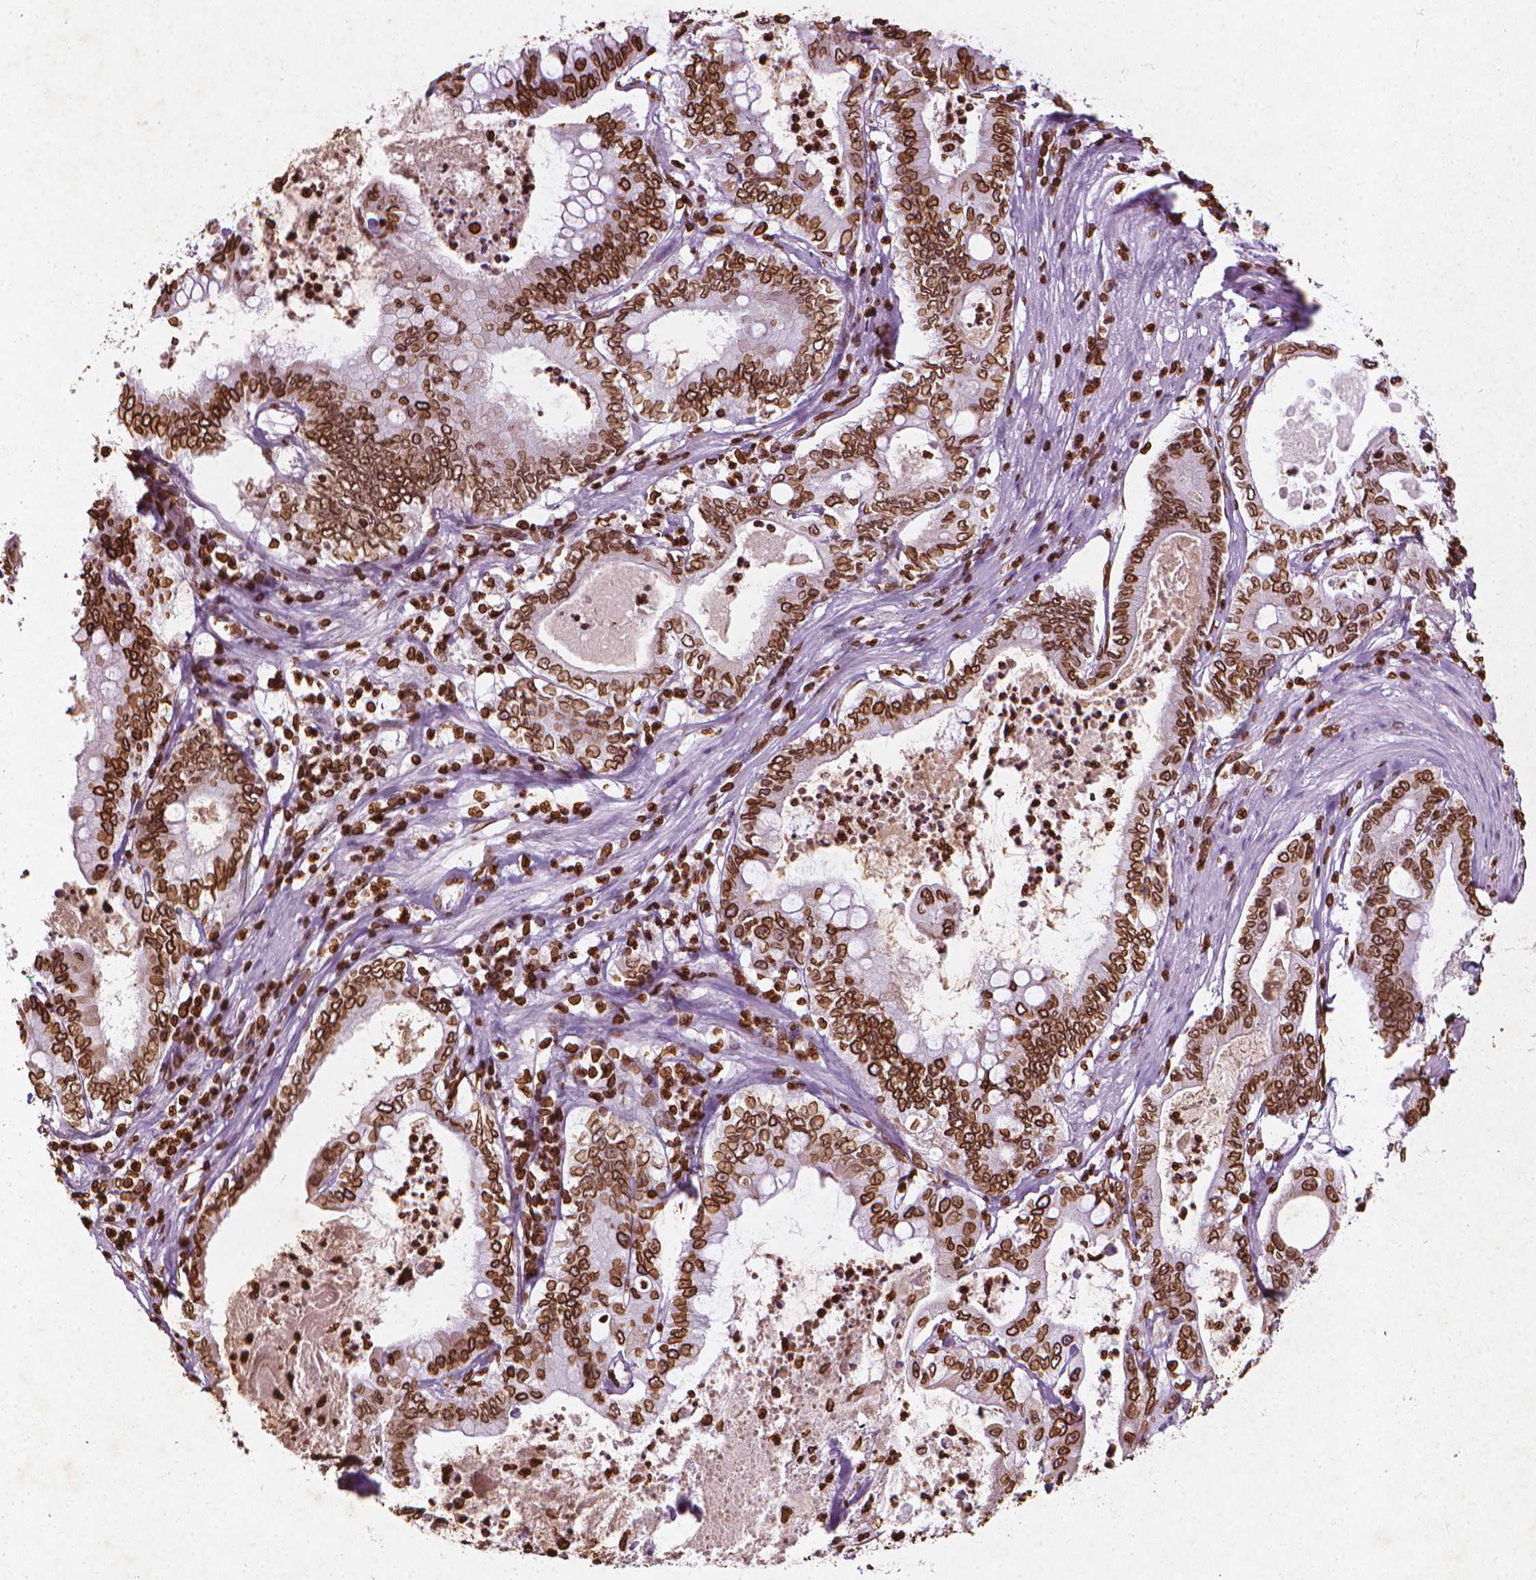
{"staining": {"intensity": "strong", "quantity": ">75%", "location": "cytoplasmic/membranous,nuclear"}, "tissue": "pancreatic cancer", "cell_type": "Tumor cells", "image_type": "cancer", "snomed": [{"axis": "morphology", "description": "Adenocarcinoma, NOS"}, {"axis": "topography", "description": "Pancreas"}], "caption": "Protein staining of pancreatic adenocarcinoma tissue reveals strong cytoplasmic/membranous and nuclear positivity in about >75% of tumor cells. (Stains: DAB in brown, nuclei in blue, Microscopy: brightfield microscopy at high magnification).", "gene": "LMNB1", "patient": {"sex": "male", "age": 71}}